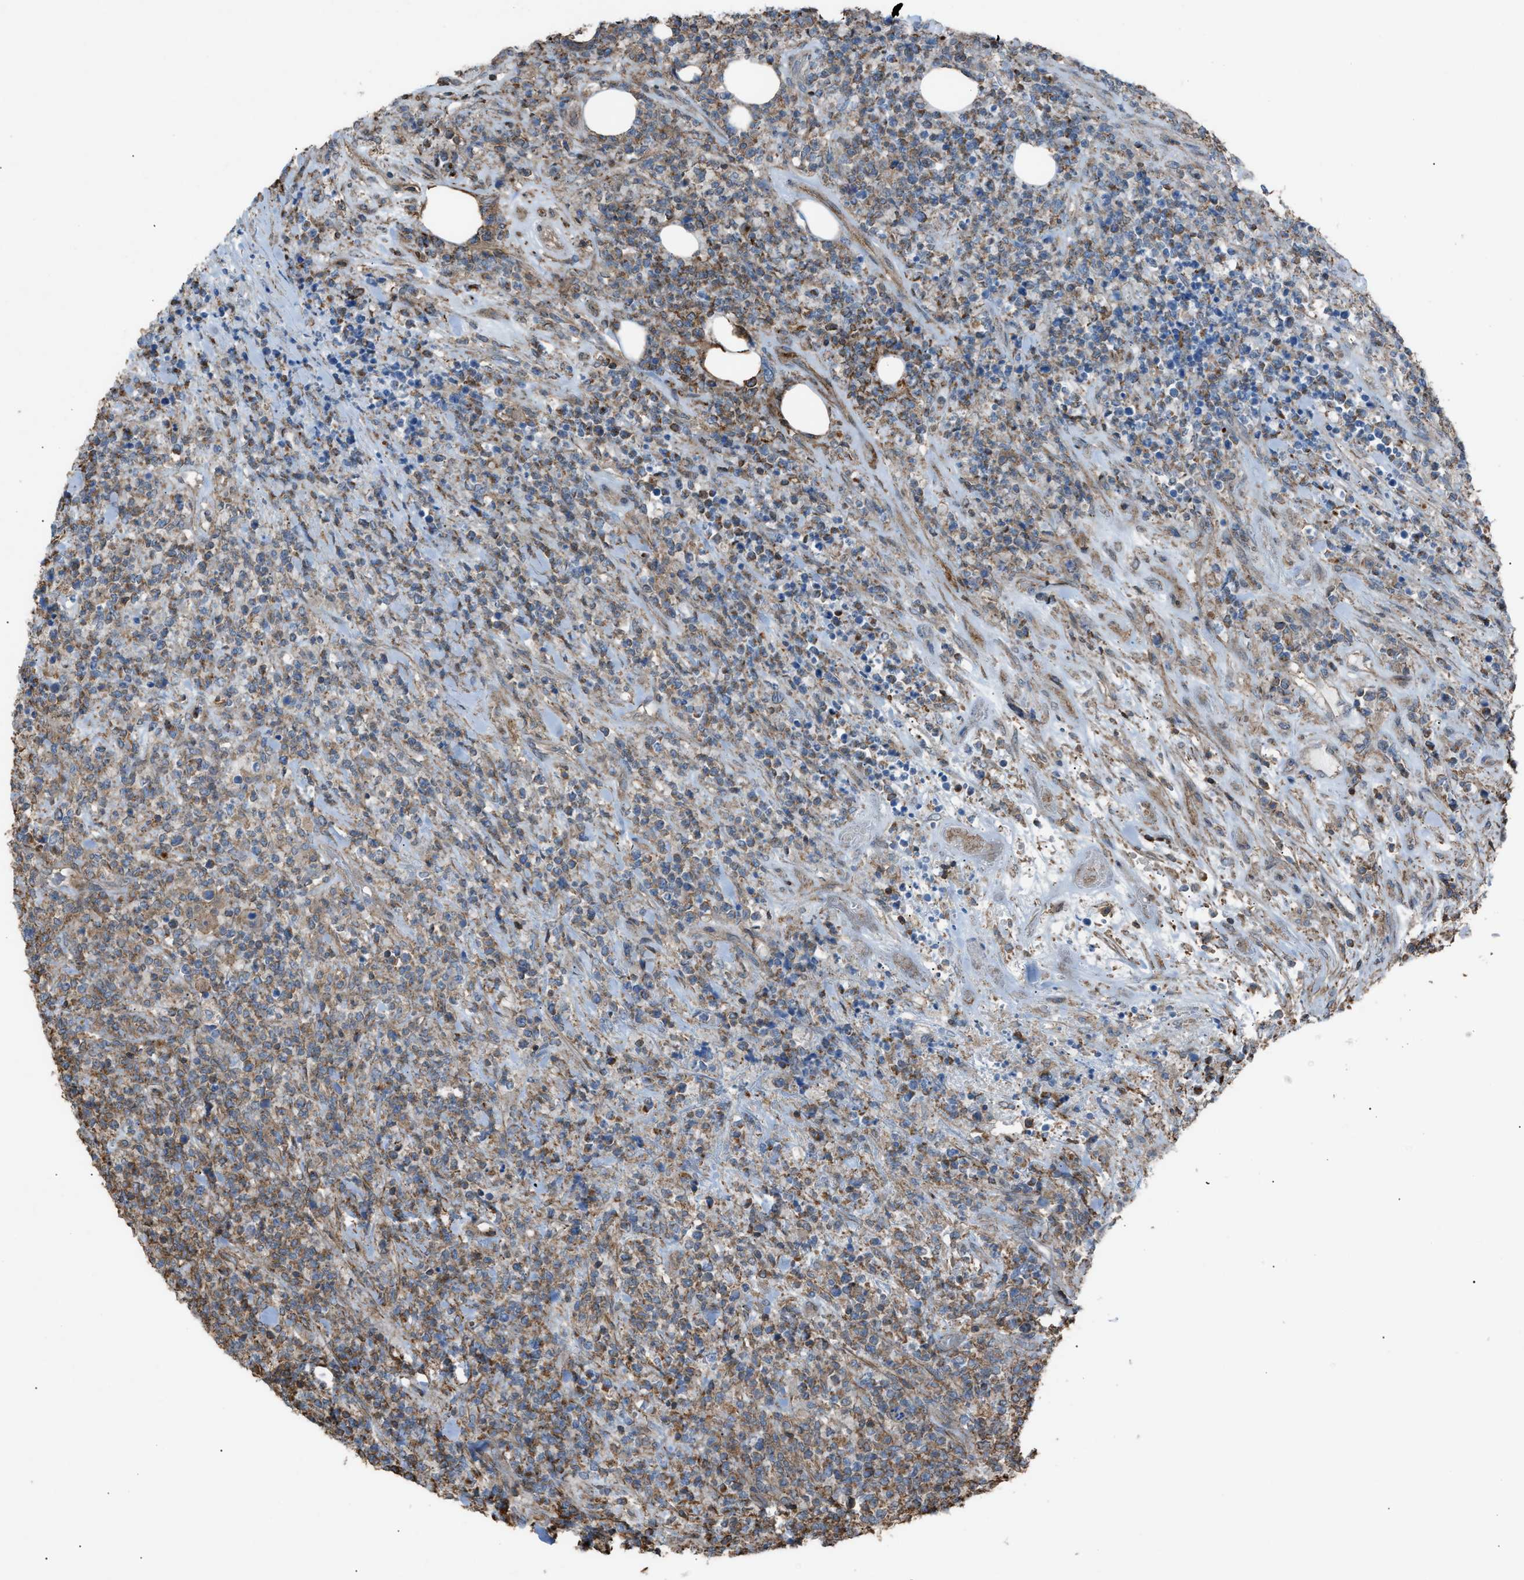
{"staining": {"intensity": "weak", "quantity": ">75%", "location": "cytoplasmic/membranous"}, "tissue": "lymphoma", "cell_type": "Tumor cells", "image_type": "cancer", "snomed": [{"axis": "morphology", "description": "Malignant lymphoma, non-Hodgkin's type, High grade"}, {"axis": "topography", "description": "Soft tissue"}], "caption": "The image demonstrates immunohistochemical staining of lymphoma. There is weak cytoplasmic/membranous expression is present in approximately >75% of tumor cells.", "gene": "NCK2", "patient": {"sex": "male", "age": 18}}